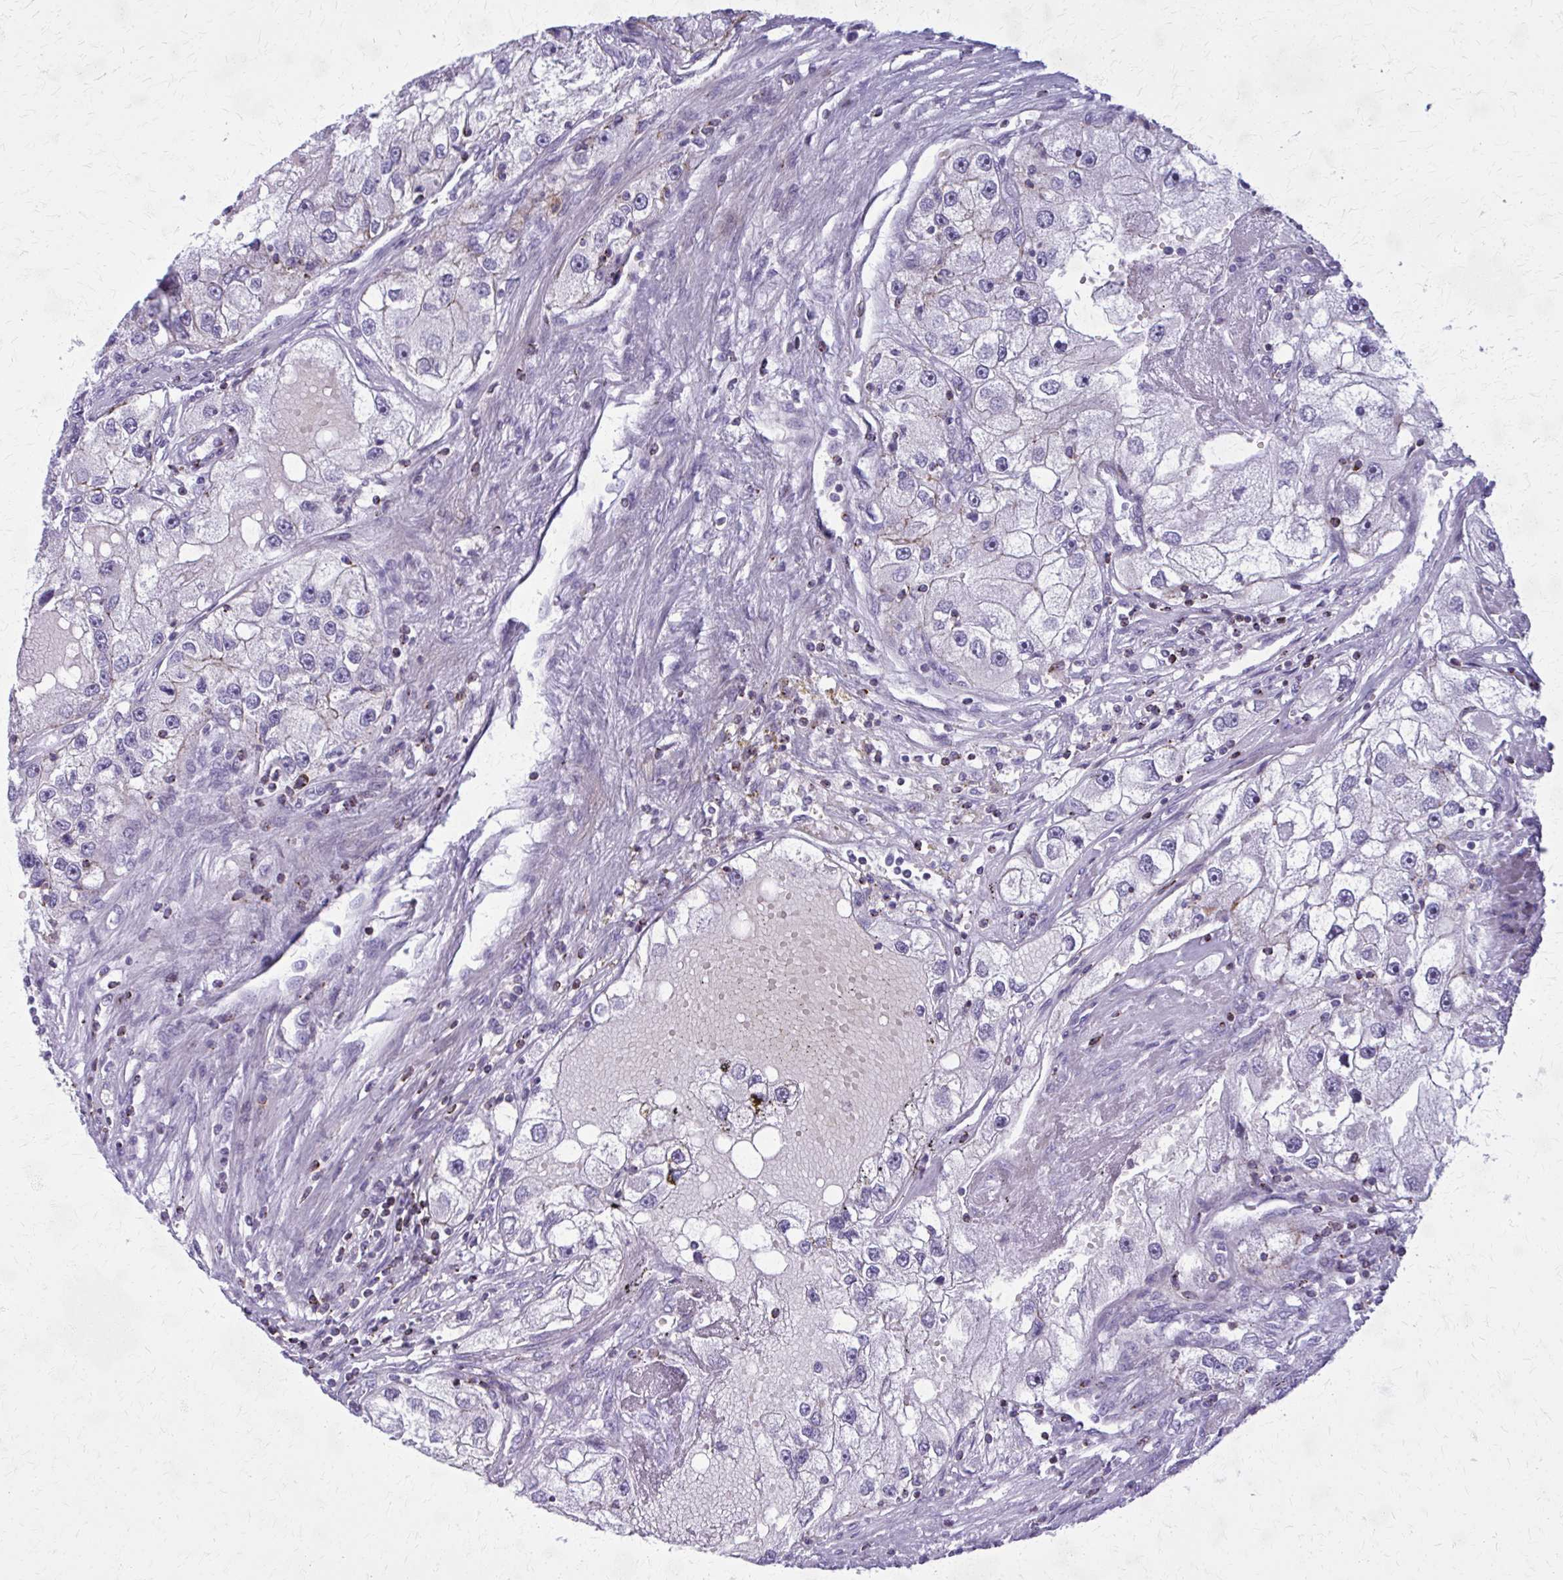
{"staining": {"intensity": "negative", "quantity": "none", "location": "none"}, "tissue": "renal cancer", "cell_type": "Tumor cells", "image_type": "cancer", "snomed": [{"axis": "morphology", "description": "Adenocarcinoma, NOS"}, {"axis": "topography", "description": "Kidney"}], "caption": "Histopathology image shows no protein expression in tumor cells of adenocarcinoma (renal) tissue. (DAB (3,3'-diaminobenzidine) immunohistochemistry (IHC) visualized using brightfield microscopy, high magnification).", "gene": "PEDS1", "patient": {"sex": "male", "age": 63}}